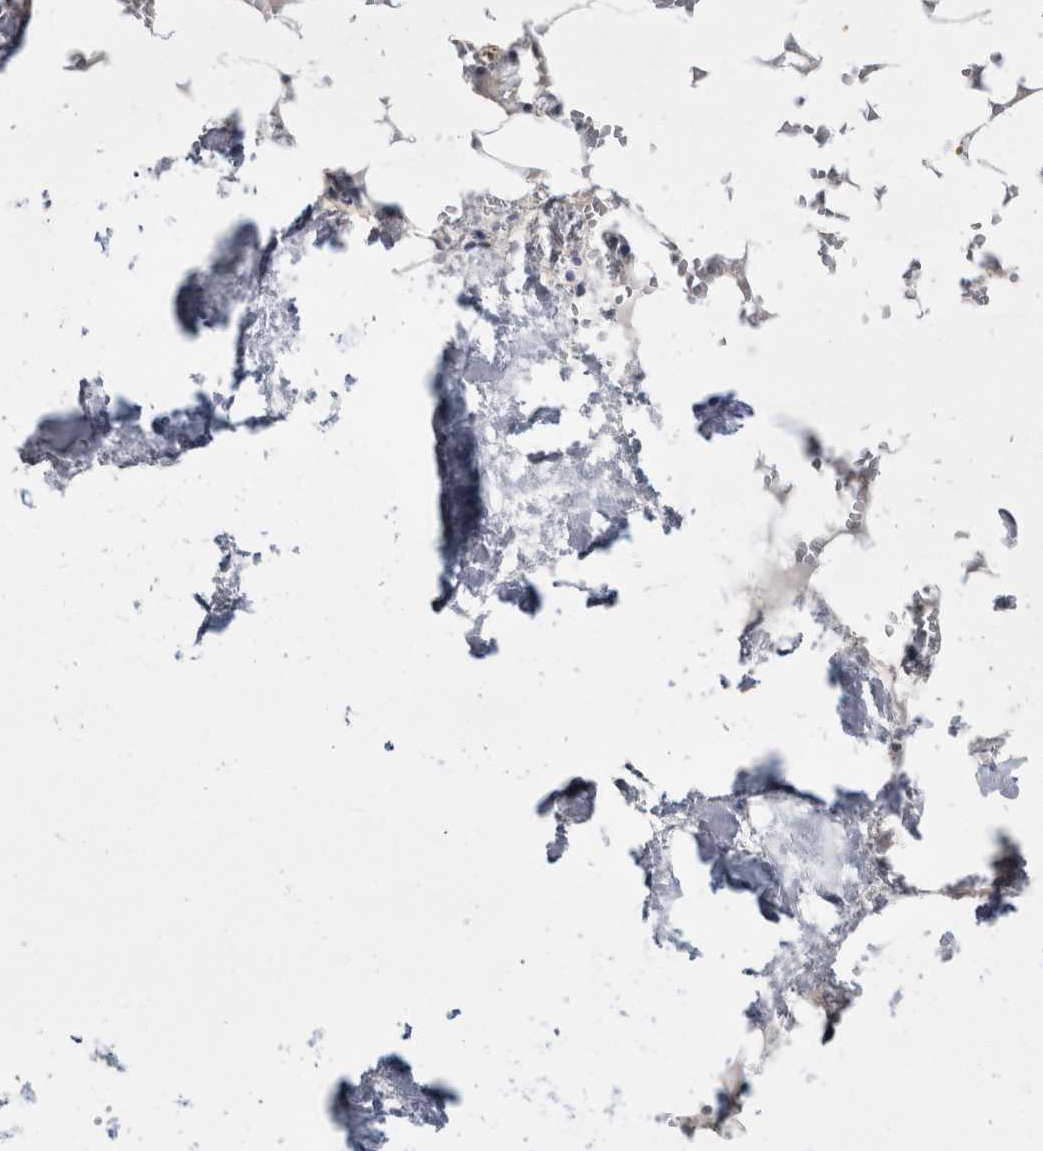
{"staining": {"intensity": "negative", "quantity": "none", "location": "none"}, "tissue": "bone marrow", "cell_type": "Hematopoietic cells", "image_type": "normal", "snomed": [{"axis": "morphology", "description": "Normal tissue, NOS"}, {"axis": "topography", "description": "Bone marrow"}], "caption": "Immunohistochemistry (IHC) photomicrograph of normal bone marrow: bone marrow stained with DAB (3,3'-diaminobenzidine) demonstrates no significant protein staining in hematopoietic cells. (Immunohistochemistry (IHC), brightfield microscopy, high magnification).", "gene": "NIPA1", "patient": {"sex": "male", "age": 70}}